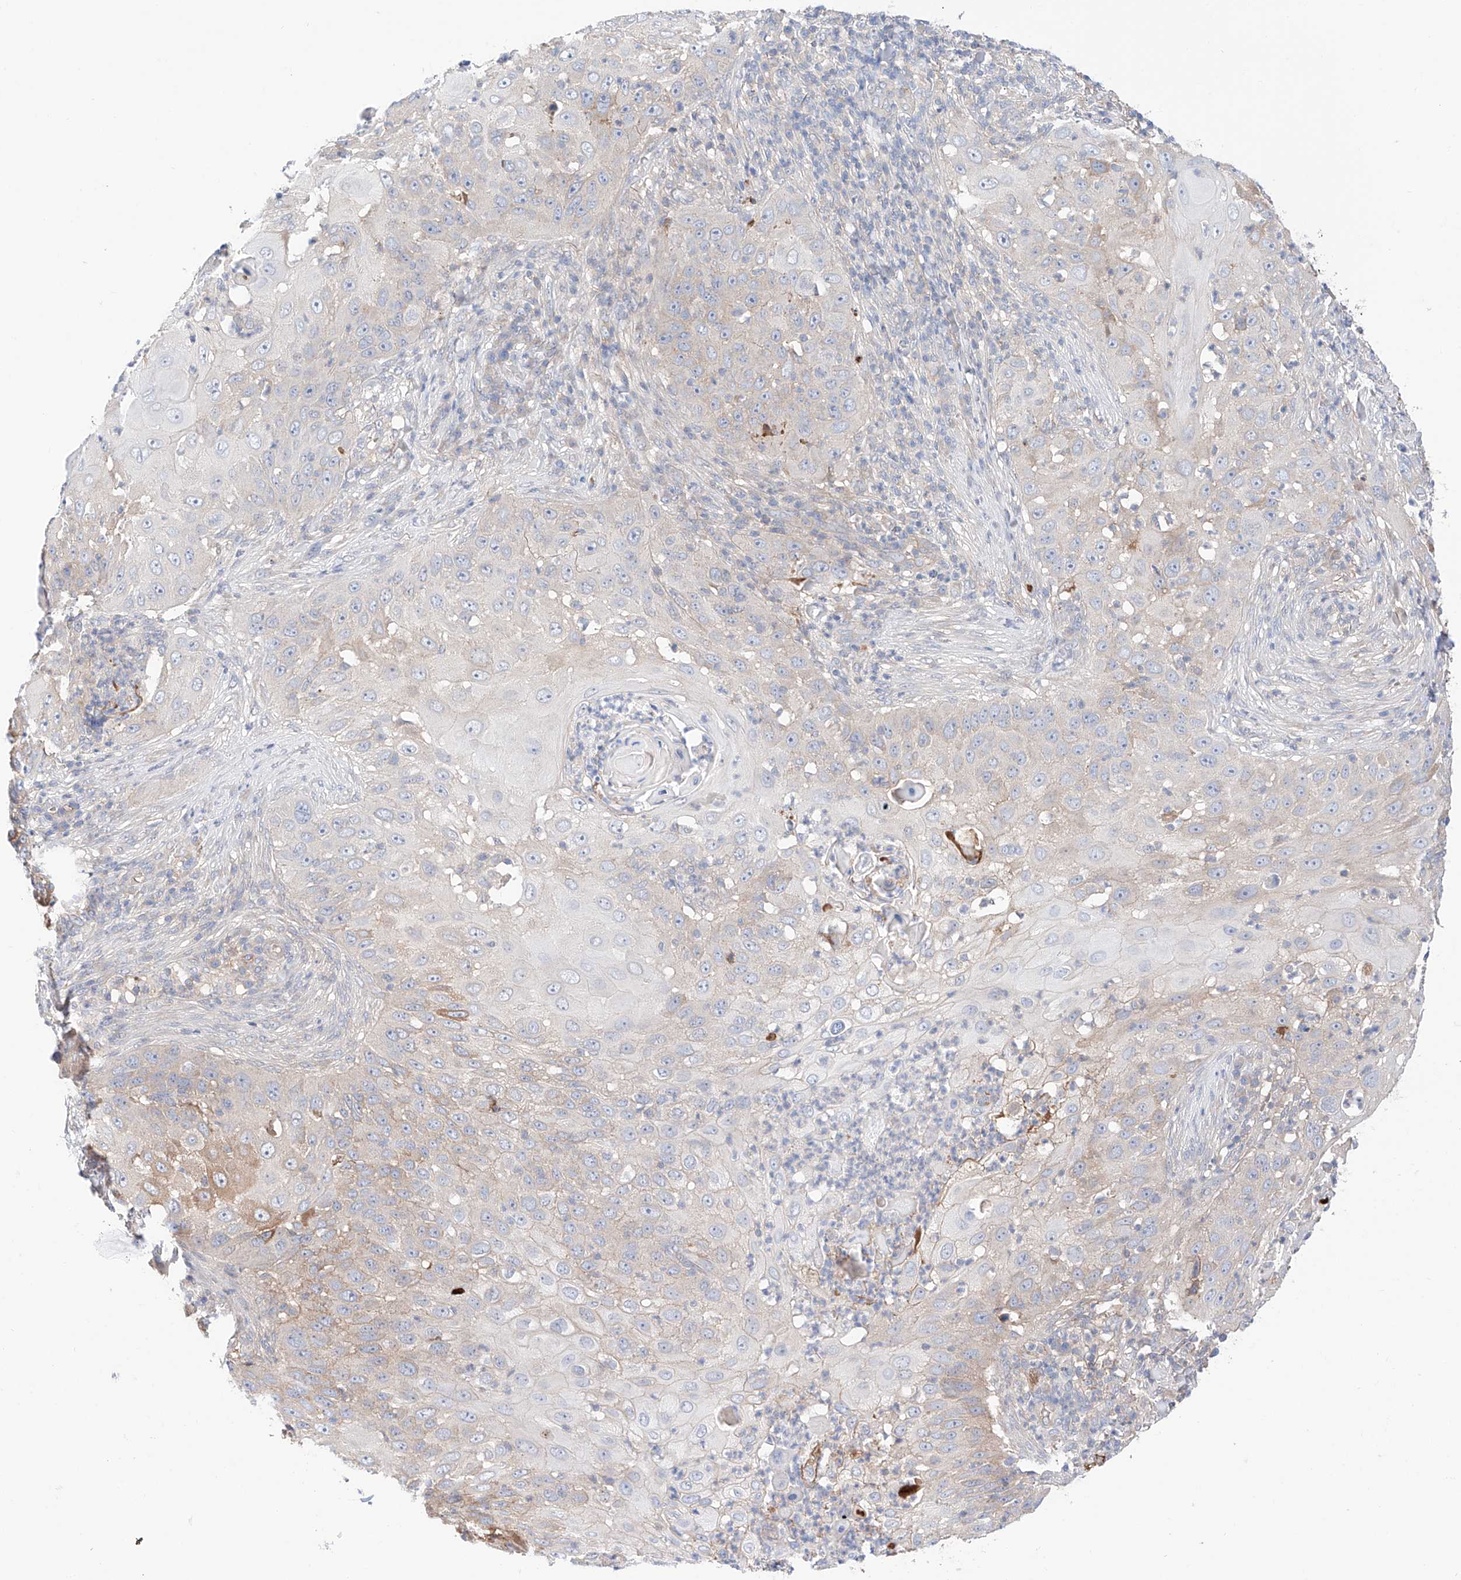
{"staining": {"intensity": "weak", "quantity": "<25%", "location": "cytoplasmic/membranous"}, "tissue": "skin cancer", "cell_type": "Tumor cells", "image_type": "cancer", "snomed": [{"axis": "morphology", "description": "Squamous cell carcinoma, NOS"}, {"axis": "topography", "description": "Skin"}], "caption": "DAB immunohistochemical staining of skin cancer (squamous cell carcinoma) demonstrates no significant positivity in tumor cells. (DAB (3,3'-diaminobenzidine) immunohistochemistry with hematoxylin counter stain).", "gene": "PGGT1B", "patient": {"sex": "female", "age": 44}}